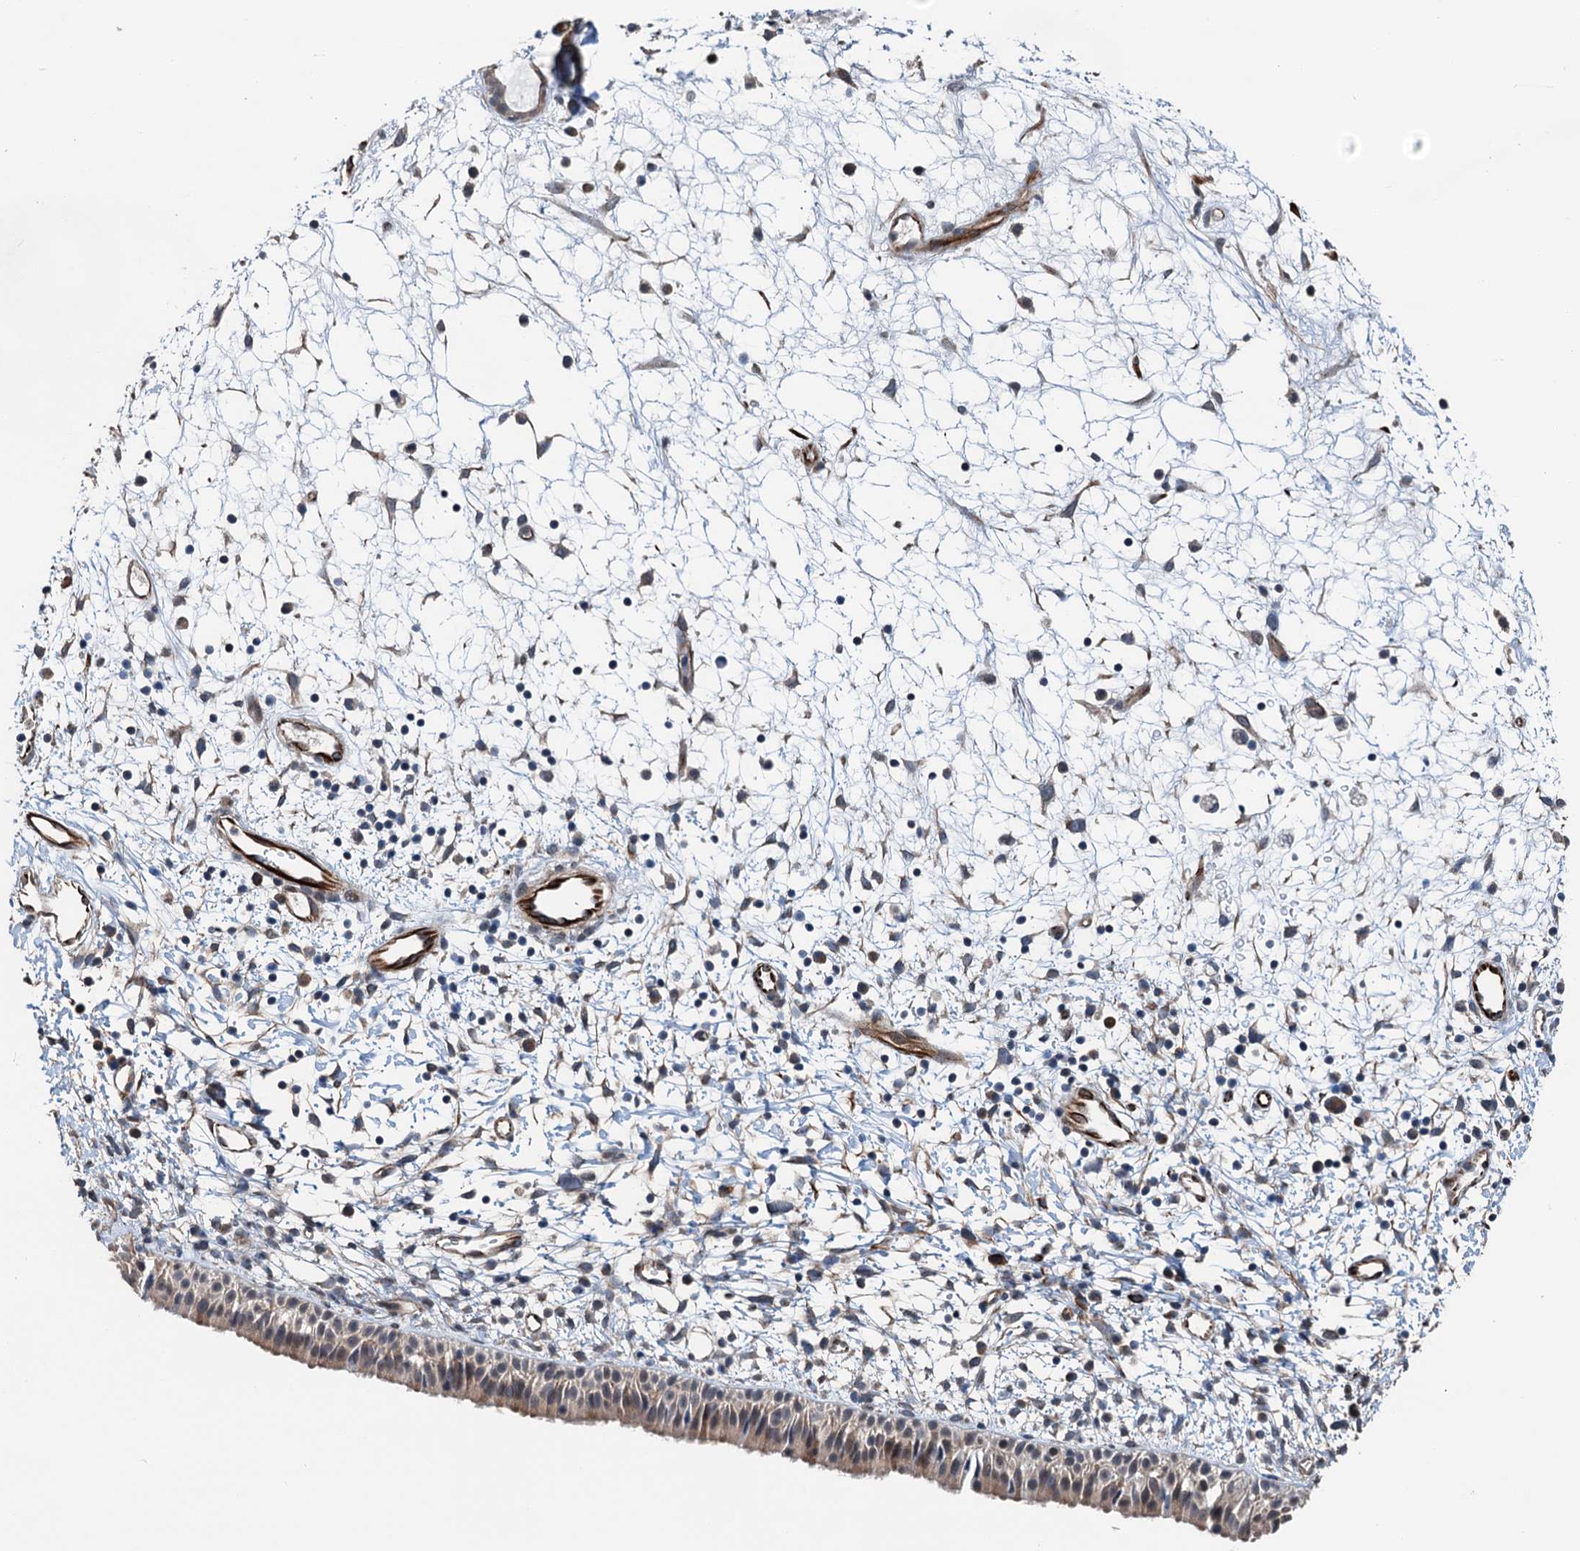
{"staining": {"intensity": "weak", "quantity": ">75%", "location": "cytoplasmic/membranous"}, "tissue": "nasopharynx", "cell_type": "Respiratory epithelial cells", "image_type": "normal", "snomed": [{"axis": "morphology", "description": "Normal tissue, NOS"}, {"axis": "topography", "description": "Nasopharynx"}], "caption": "This is an image of immunohistochemistry (IHC) staining of normal nasopharynx, which shows weak staining in the cytoplasmic/membranous of respiratory epithelial cells.", "gene": "ELAC1", "patient": {"sex": "male", "age": 22}}